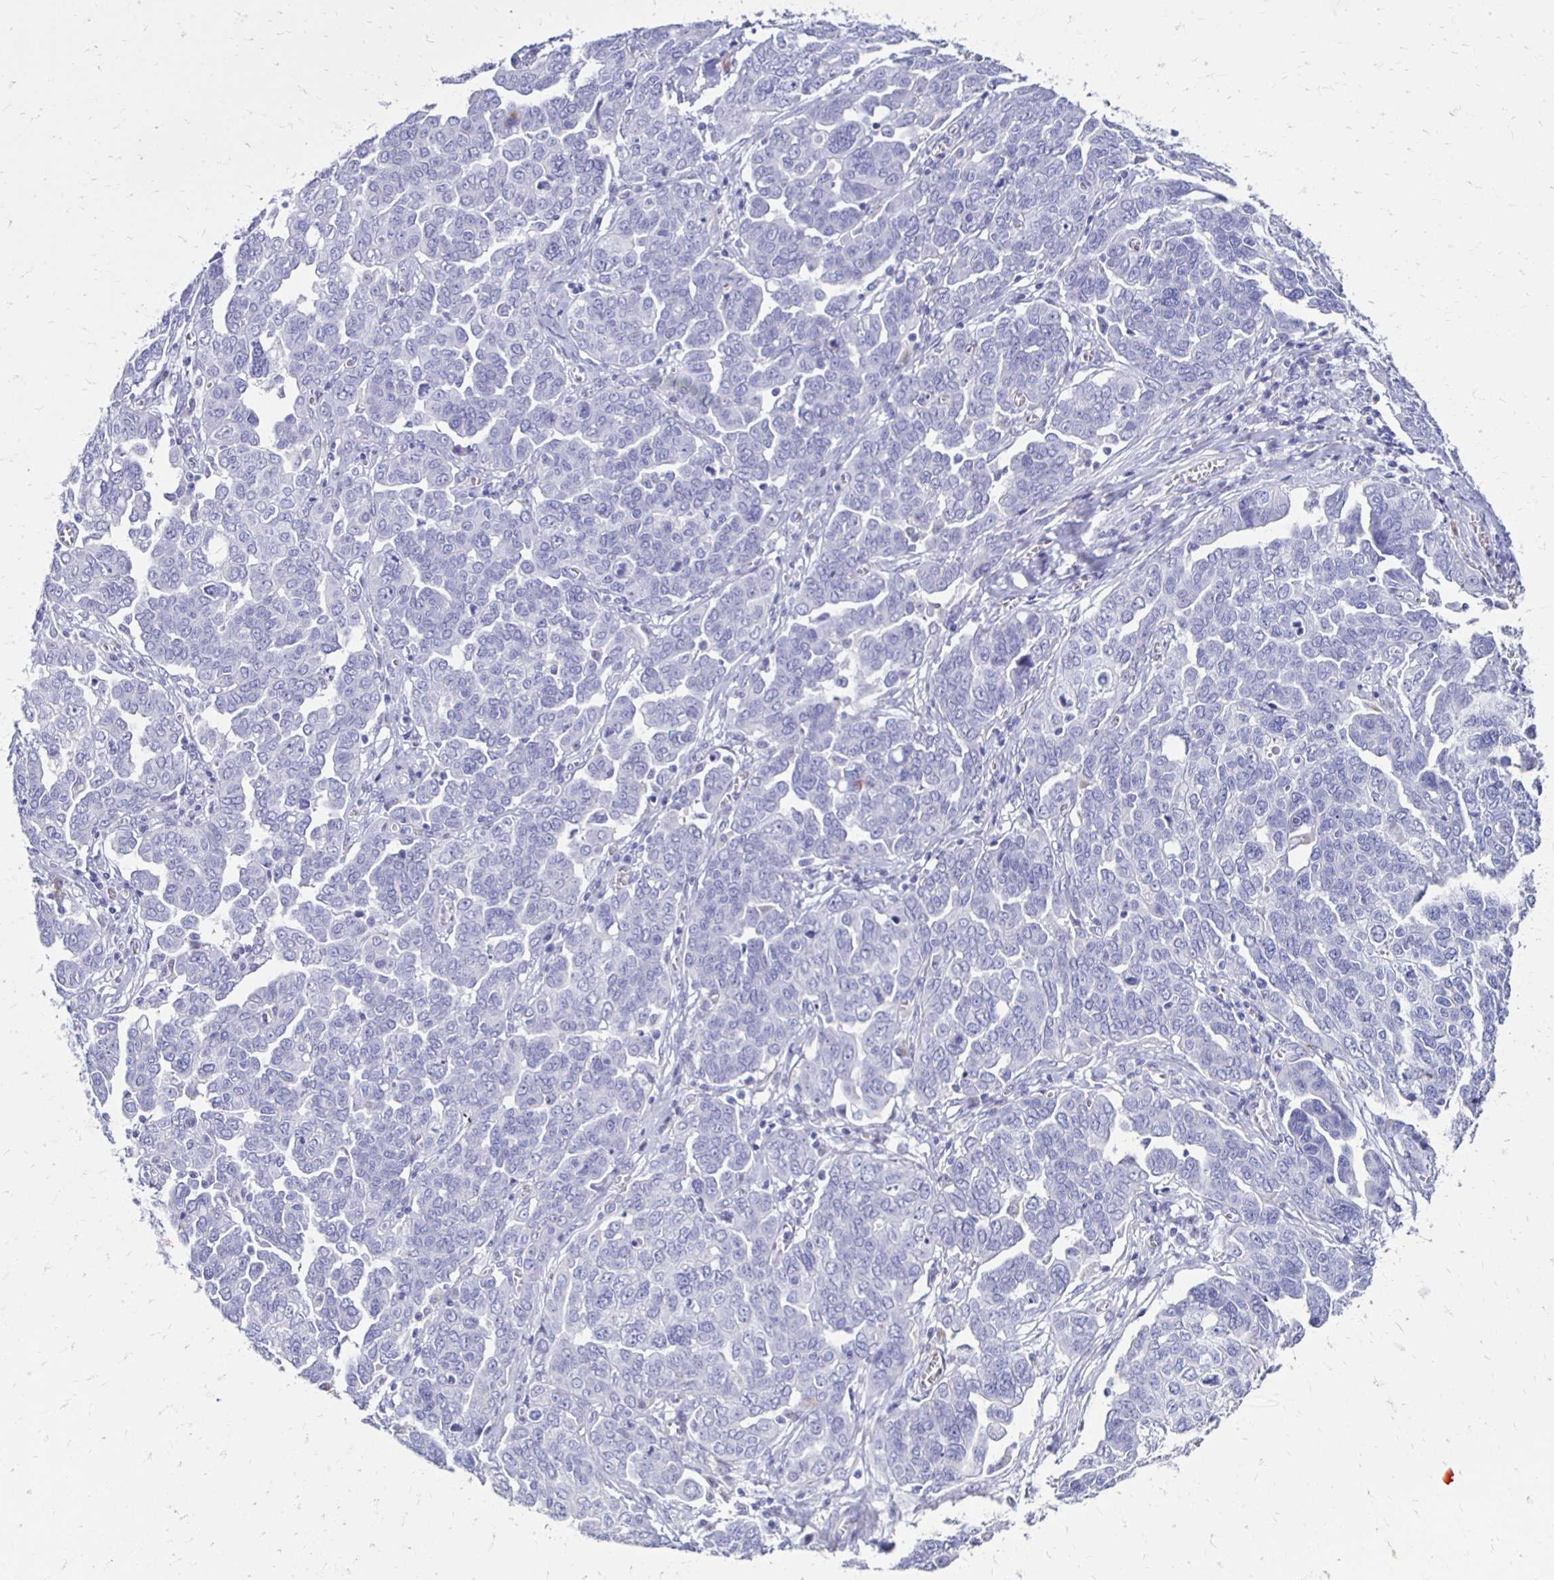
{"staining": {"intensity": "negative", "quantity": "none", "location": "none"}, "tissue": "ovarian cancer", "cell_type": "Tumor cells", "image_type": "cancer", "snomed": [{"axis": "morphology", "description": "Cystadenocarcinoma, serous, NOS"}, {"axis": "topography", "description": "Ovary"}], "caption": "This is a micrograph of IHC staining of ovarian cancer (serous cystadenocarcinoma), which shows no positivity in tumor cells. (Immunohistochemistry, brightfield microscopy, high magnification).", "gene": "CST5", "patient": {"sex": "female", "age": 59}}